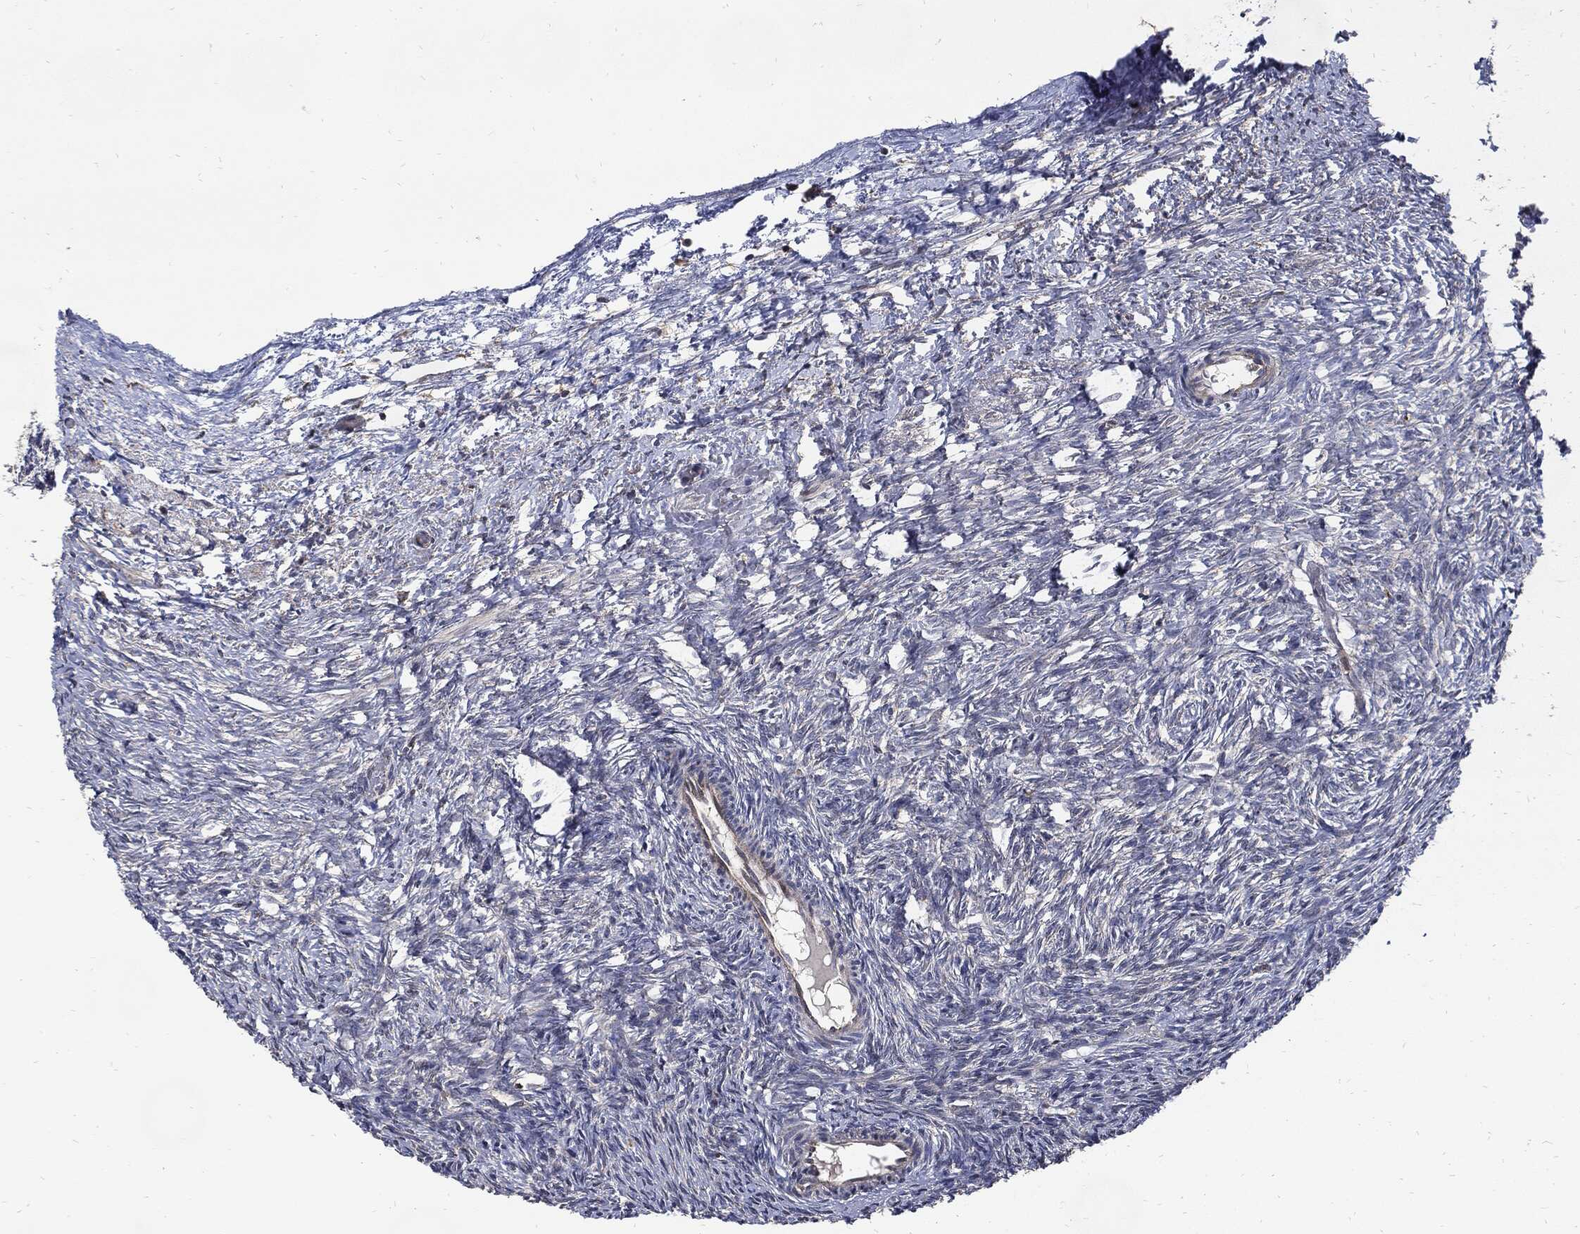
{"staining": {"intensity": "weak", "quantity": "25%-75%", "location": "cytoplasmic/membranous"}, "tissue": "ovary", "cell_type": "Follicle cells", "image_type": "normal", "snomed": [{"axis": "morphology", "description": "Normal tissue, NOS"}, {"axis": "topography", "description": "Ovary"}], "caption": "Immunohistochemistry staining of benign ovary, which reveals low levels of weak cytoplasmic/membranous expression in approximately 25%-75% of follicle cells indicating weak cytoplasmic/membranous protein expression. The staining was performed using DAB (brown) for protein detection and nuclei were counterstained in hematoxylin (blue).", "gene": "SLC31A2", "patient": {"sex": "female", "age": 39}}